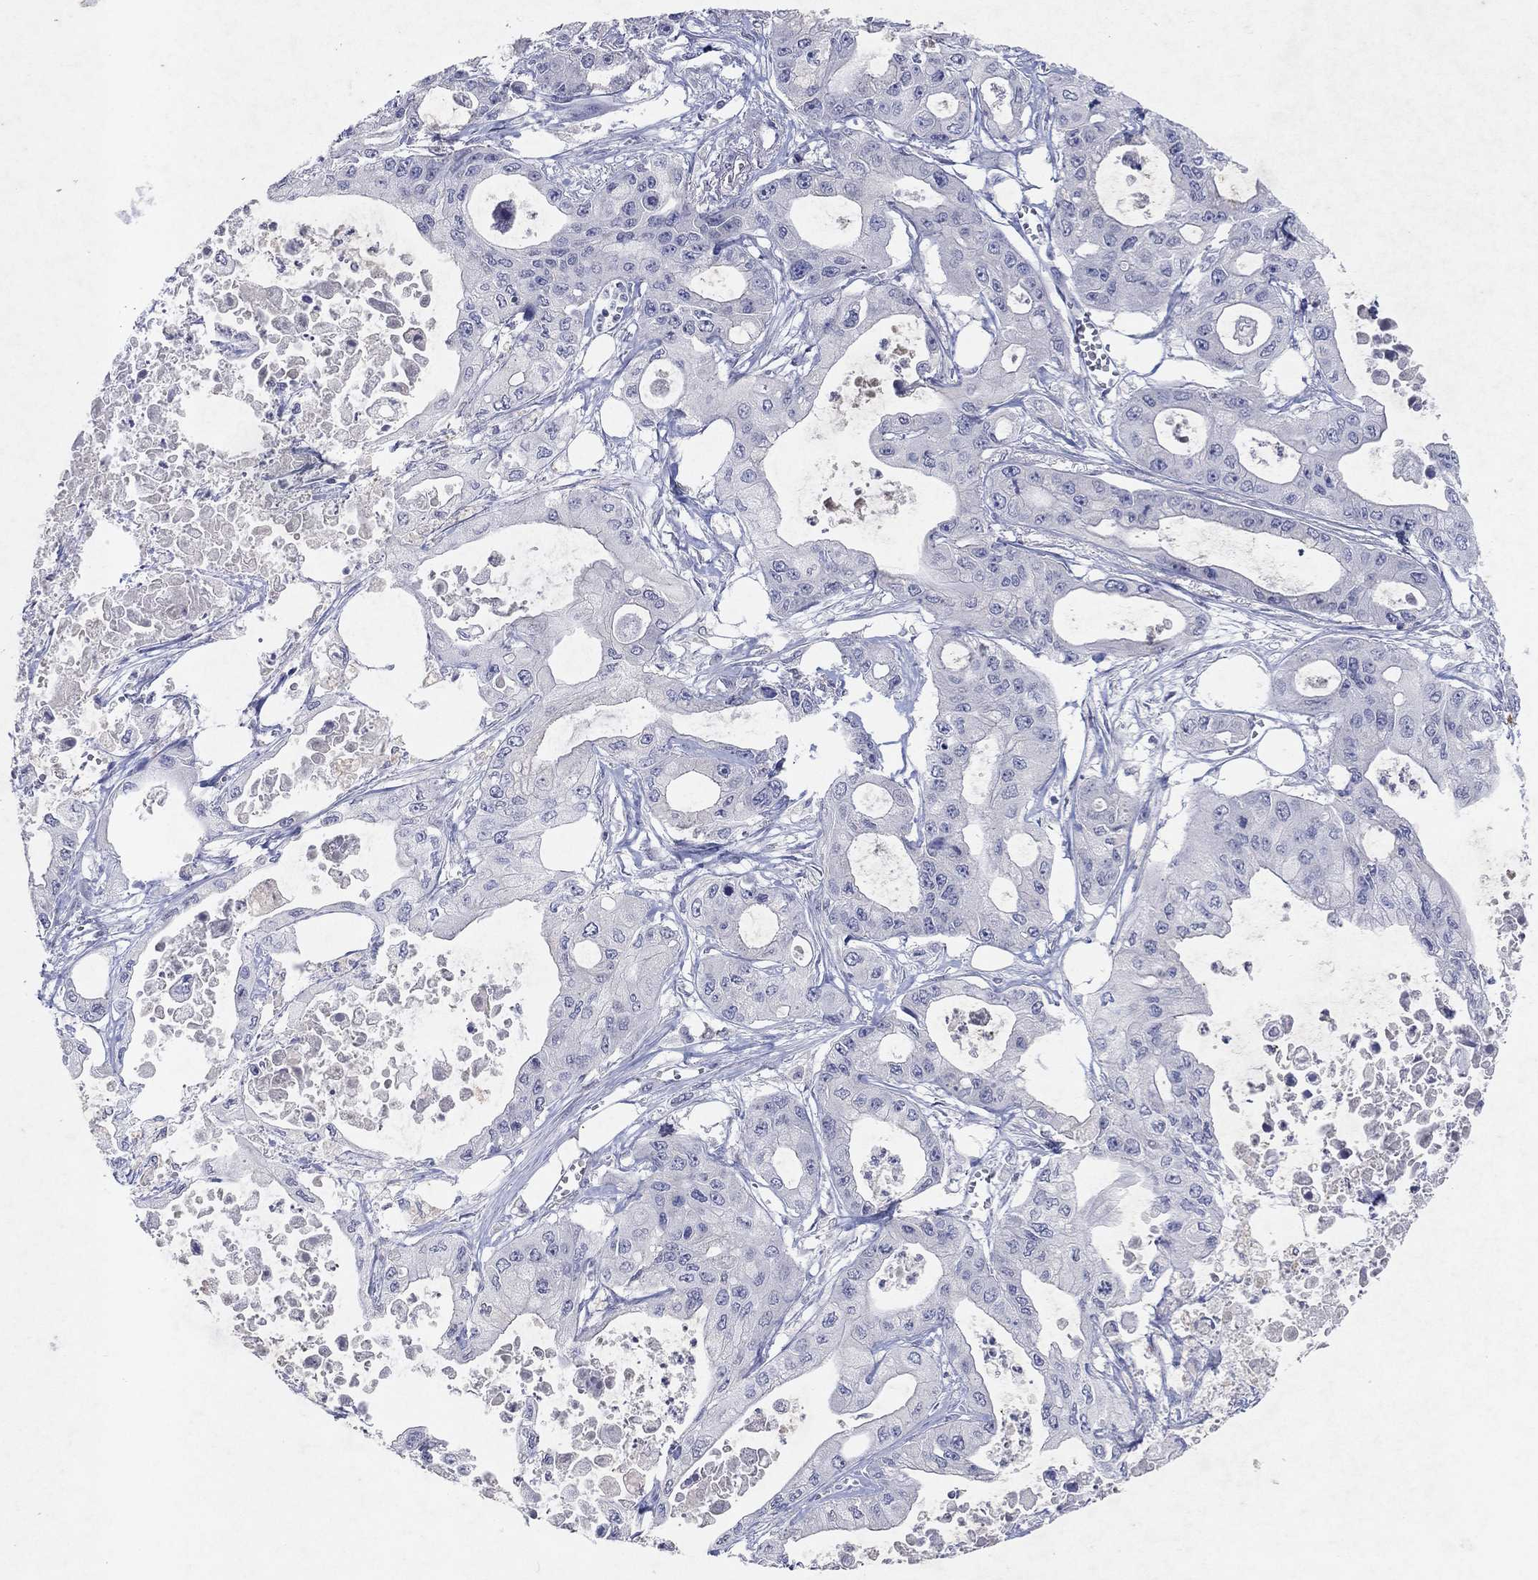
{"staining": {"intensity": "negative", "quantity": "none", "location": "none"}, "tissue": "pancreatic cancer", "cell_type": "Tumor cells", "image_type": "cancer", "snomed": [{"axis": "morphology", "description": "Adenocarcinoma, NOS"}, {"axis": "topography", "description": "Pancreas"}], "caption": "Pancreatic cancer was stained to show a protein in brown. There is no significant positivity in tumor cells.", "gene": "KRT40", "patient": {"sex": "male", "age": 70}}